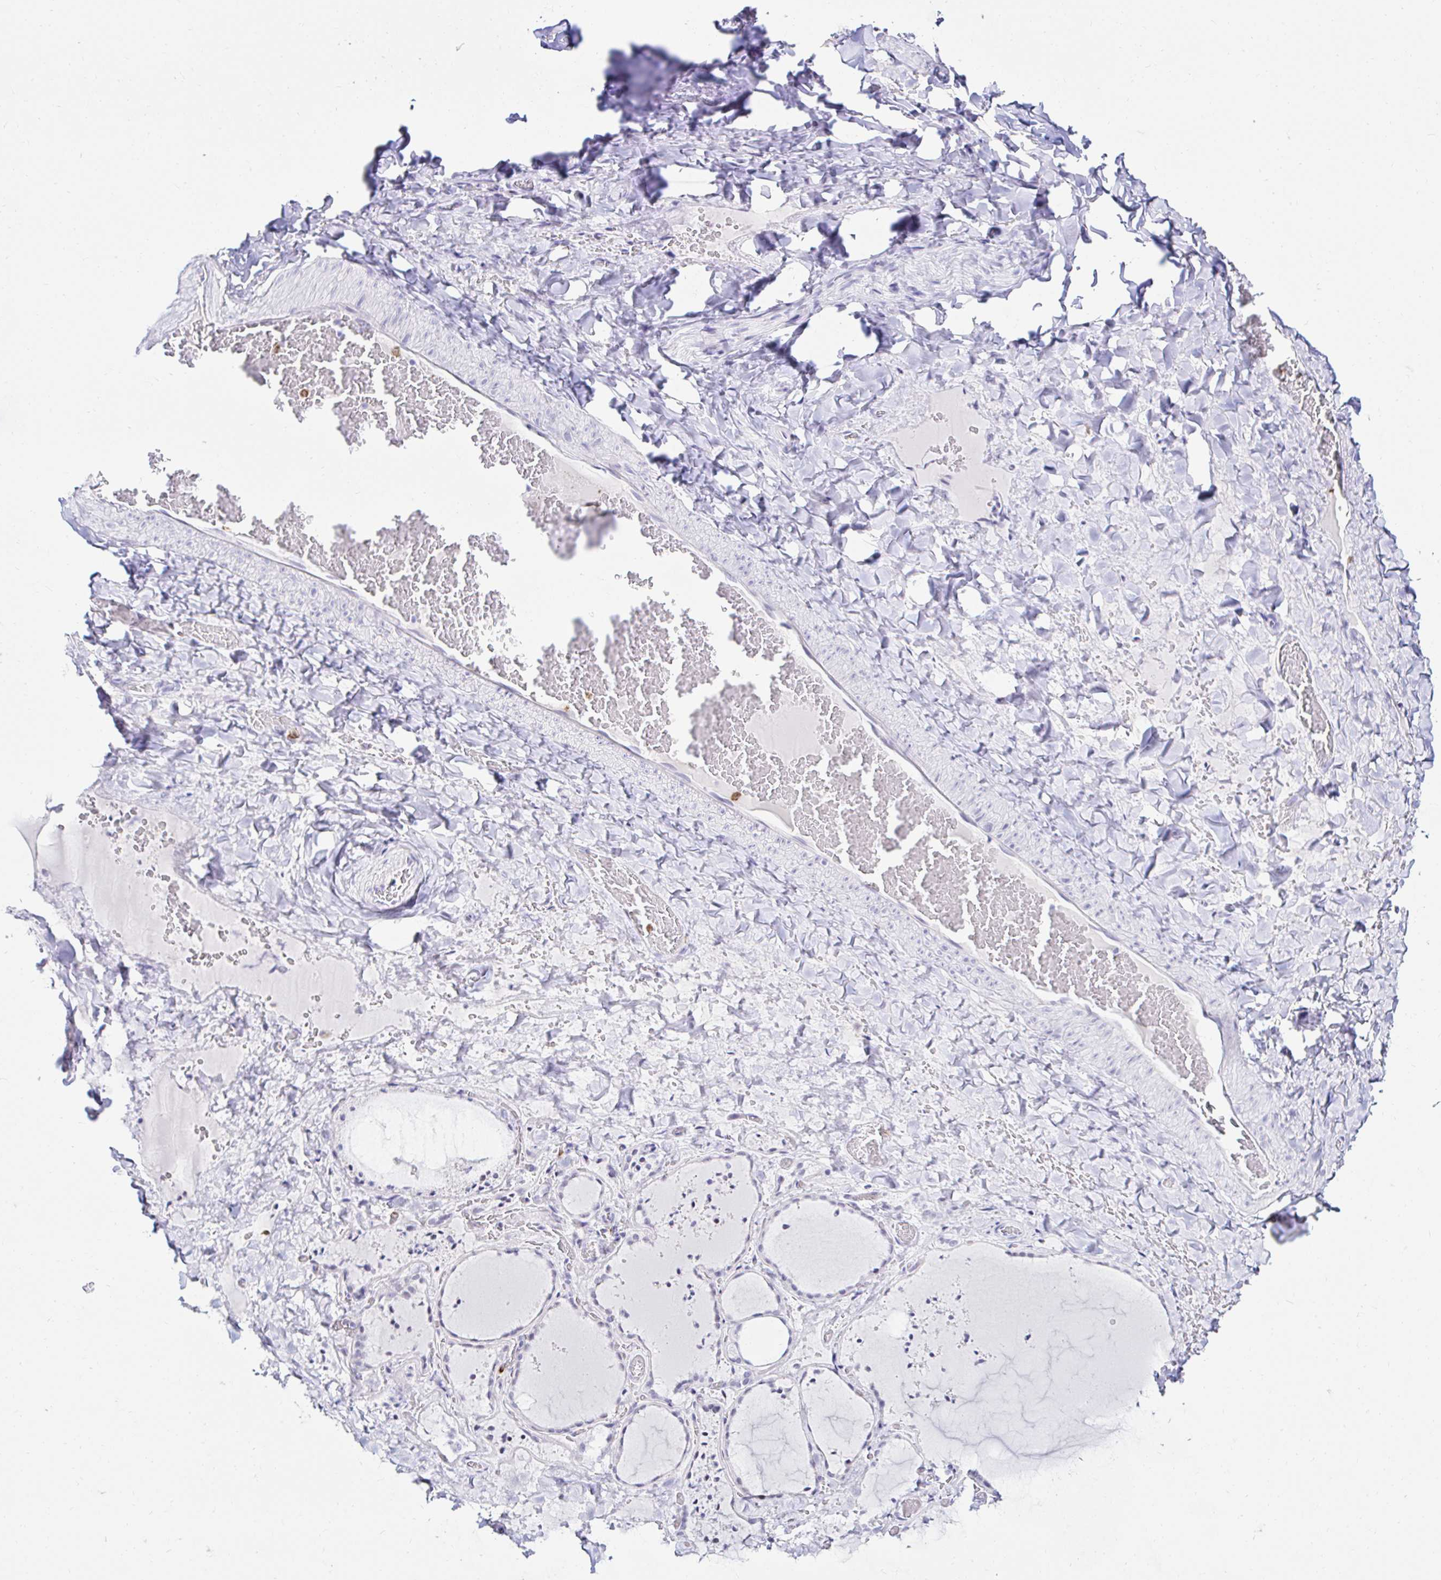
{"staining": {"intensity": "negative", "quantity": "none", "location": "none"}, "tissue": "thyroid gland", "cell_type": "Glandular cells", "image_type": "normal", "snomed": [{"axis": "morphology", "description": "Normal tissue, NOS"}, {"axis": "topography", "description": "Thyroid gland"}], "caption": "Image shows no significant protein expression in glandular cells of benign thyroid gland.", "gene": "CYBB", "patient": {"sex": "female", "age": 36}}